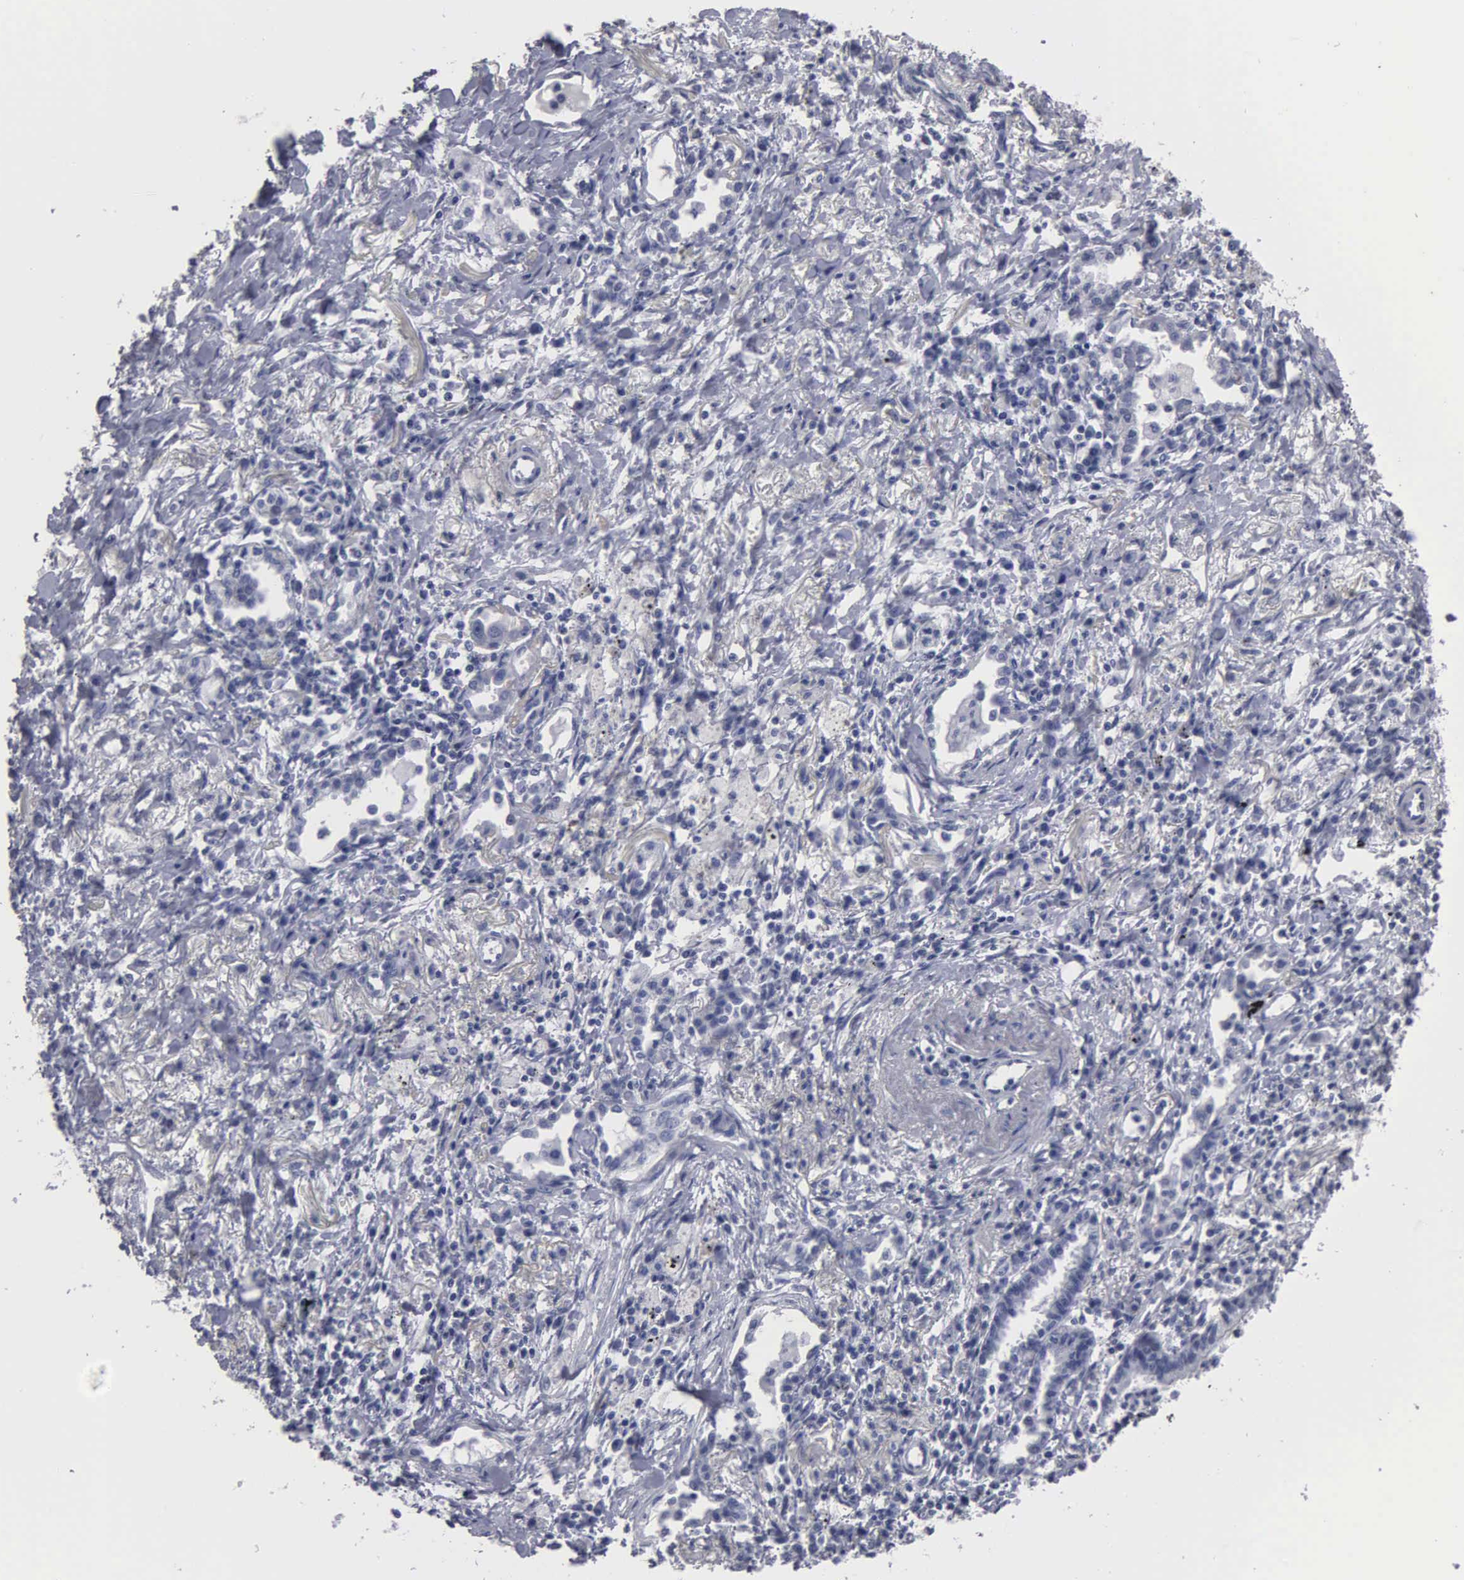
{"staining": {"intensity": "negative", "quantity": "none", "location": "none"}, "tissue": "lung cancer", "cell_type": "Tumor cells", "image_type": "cancer", "snomed": [{"axis": "morphology", "description": "Adenocarcinoma, NOS"}, {"axis": "topography", "description": "Lung"}], "caption": "IHC of human lung cancer (adenocarcinoma) reveals no expression in tumor cells.", "gene": "UPB1", "patient": {"sex": "male", "age": 60}}